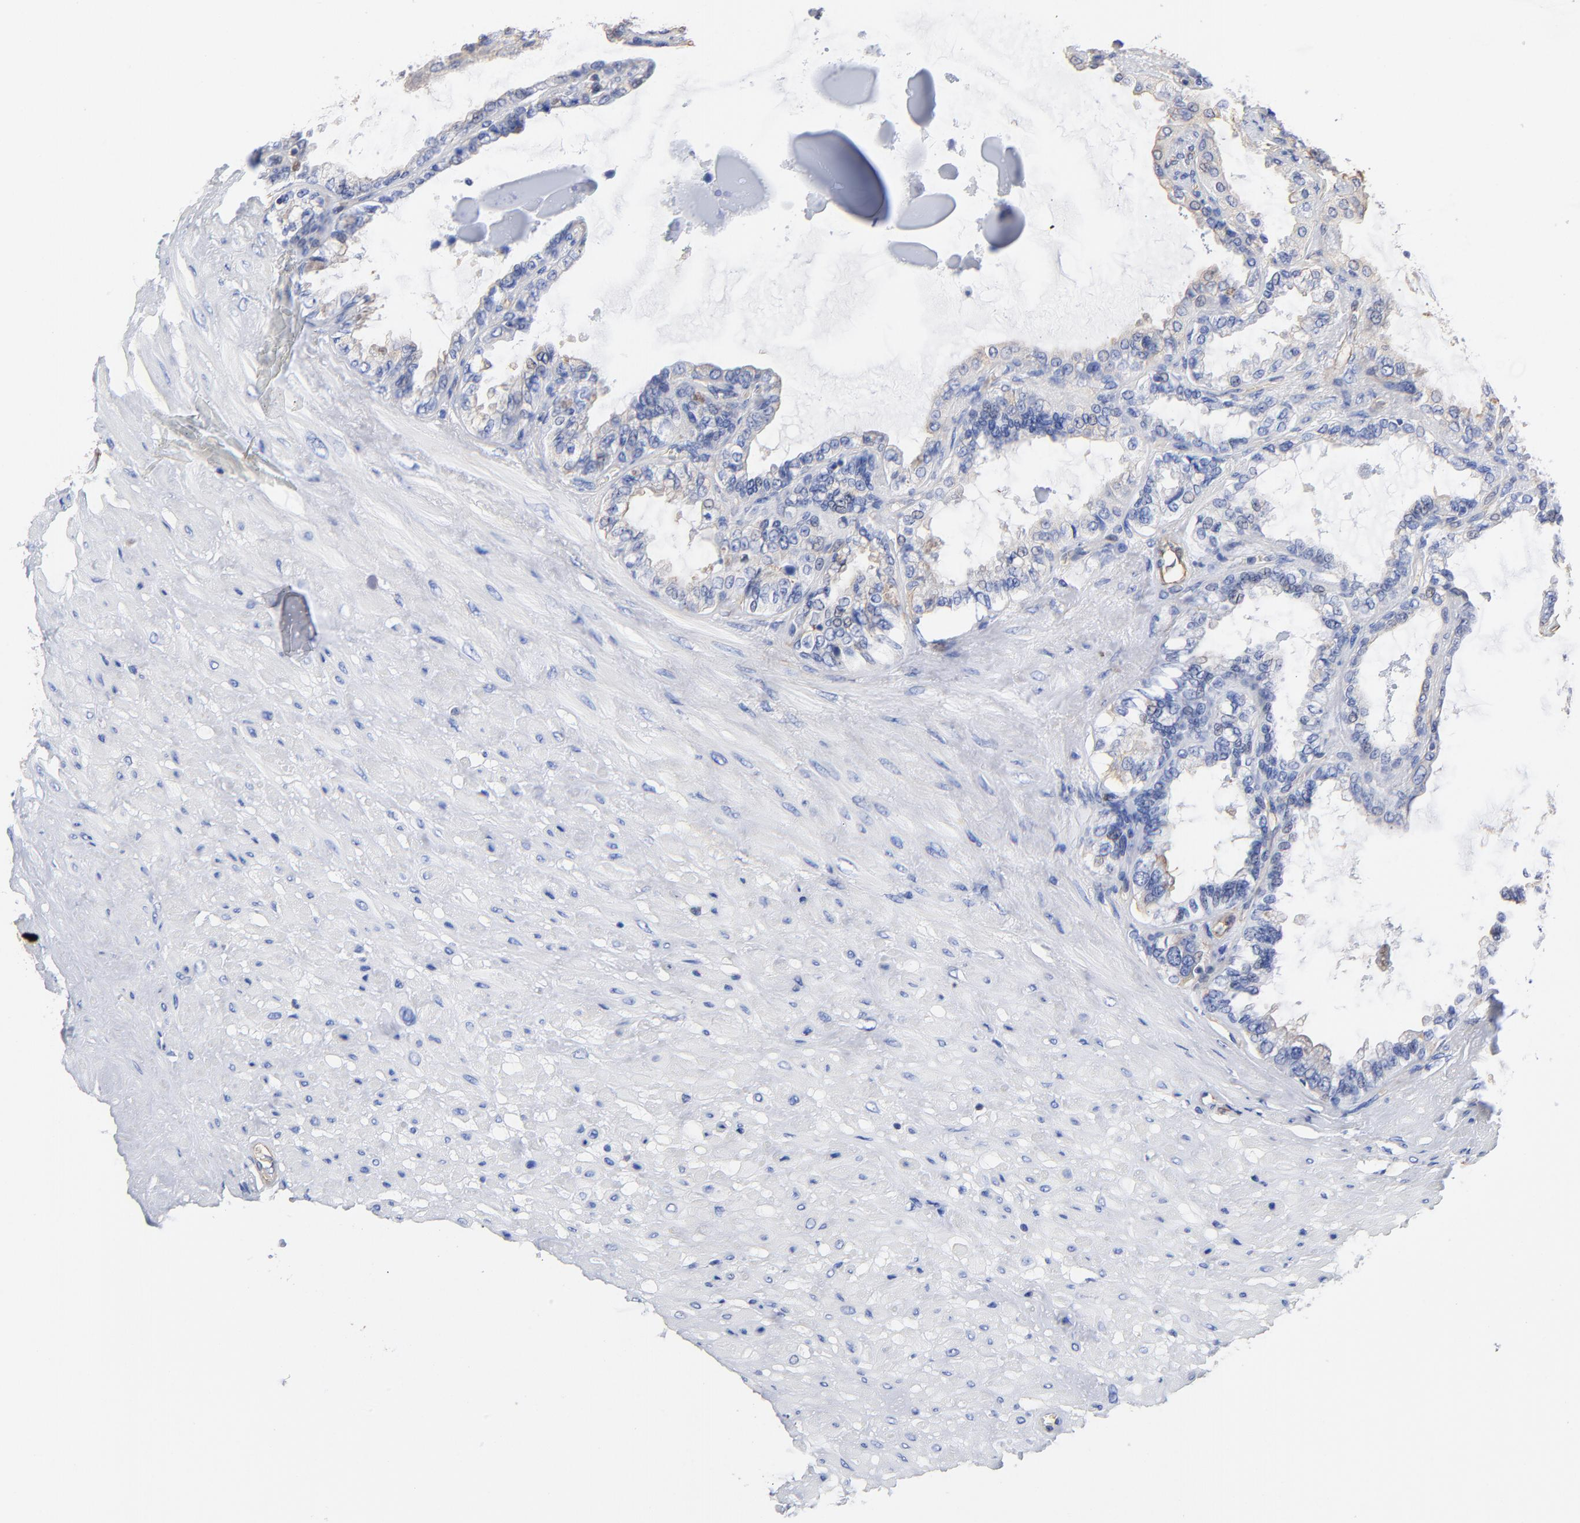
{"staining": {"intensity": "negative", "quantity": "none", "location": "none"}, "tissue": "seminal vesicle", "cell_type": "Glandular cells", "image_type": "normal", "snomed": [{"axis": "morphology", "description": "Normal tissue, NOS"}, {"axis": "morphology", "description": "Inflammation, NOS"}, {"axis": "topography", "description": "Urinary bladder"}, {"axis": "topography", "description": "Prostate"}, {"axis": "topography", "description": "Seminal veicle"}], "caption": "The histopathology image demonstrates no significant staining in glandular cells of seminal vesicle. (DAB IHC, high magnification).", "gene": "TAGLN2", "patient": {"sex": "male", "age": 82}}